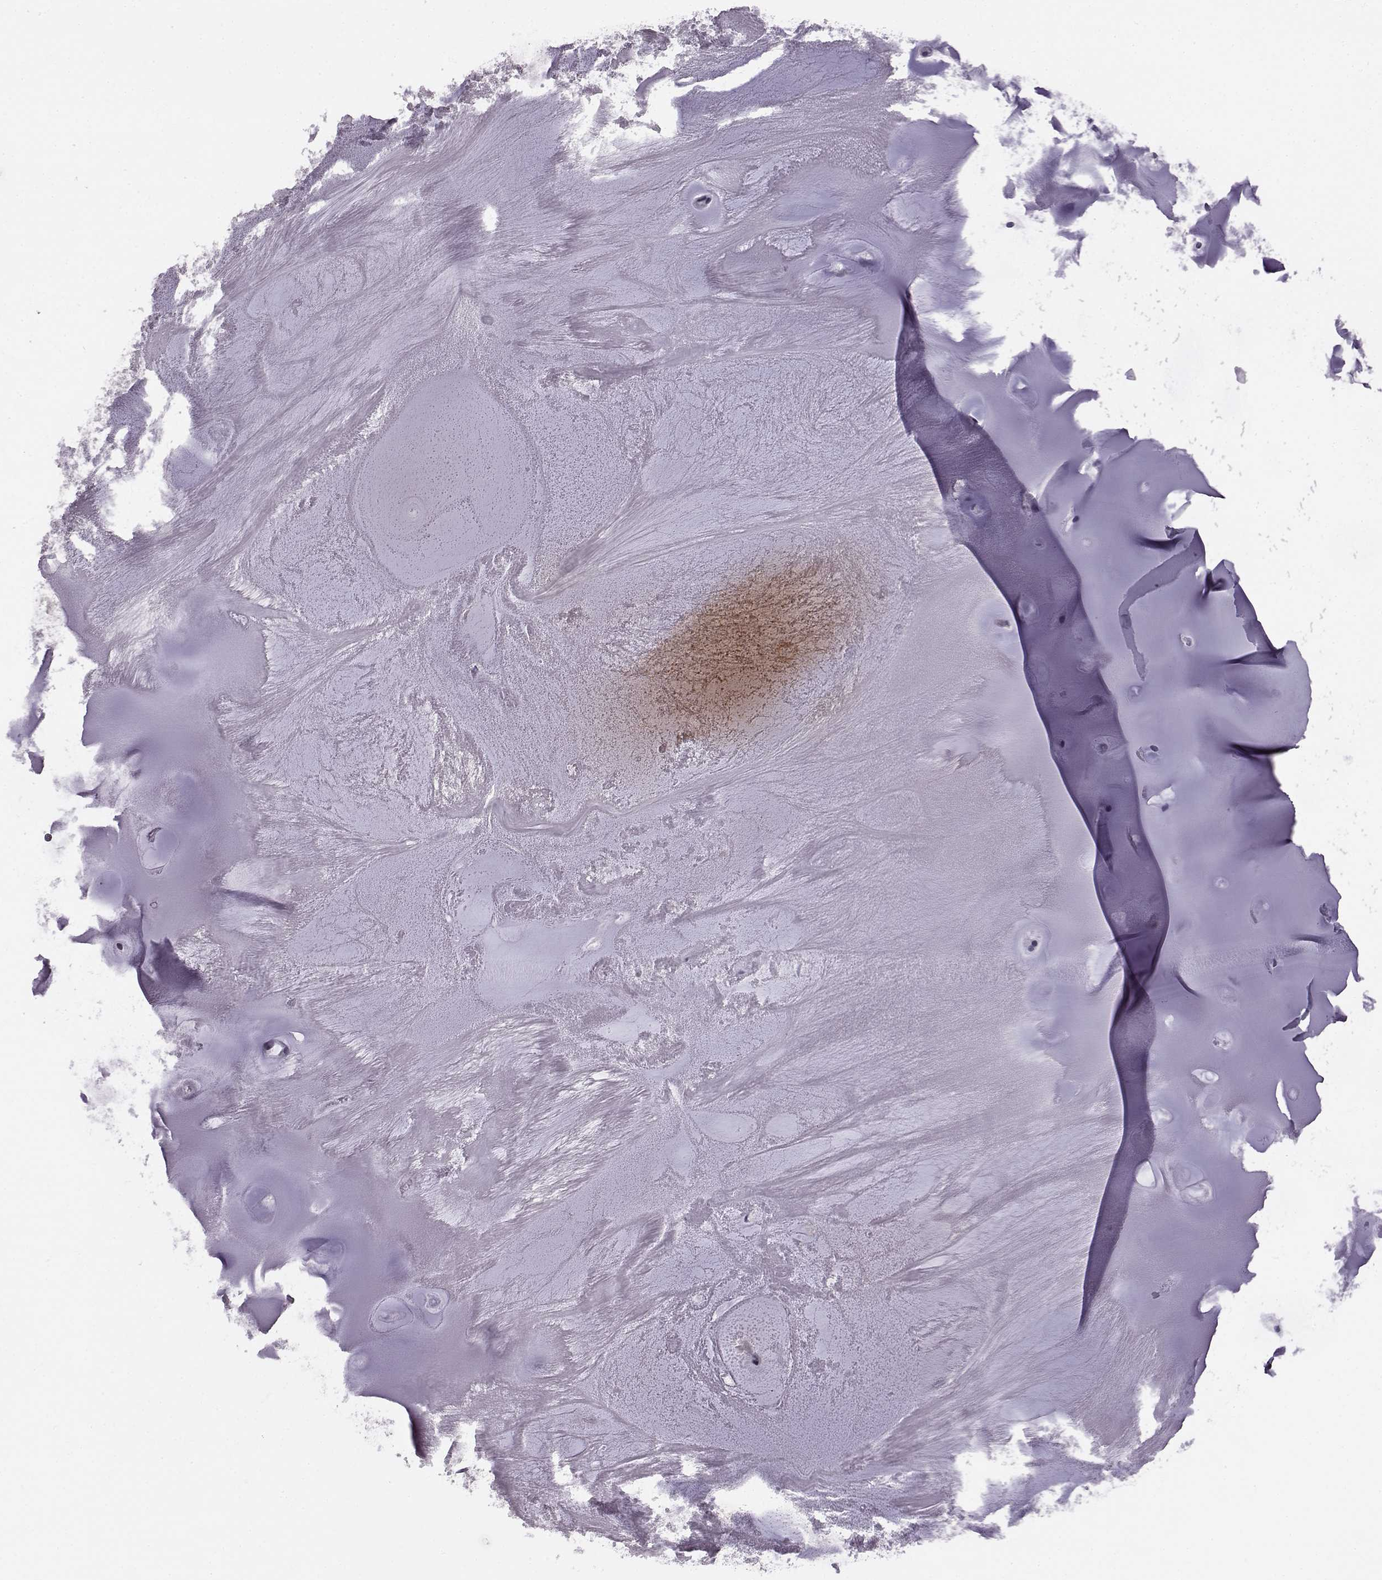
{"staining": {"intensity": "negative", "quantity": "none", "location": "none"}, "tissue": "adipose tissue", "cell_type": "Adipocytes", "image_type": "normal", "snomed": [{"axis": "morphology", "description": "Normal tissue, NOS"}, {"axis": "morphology", "description": "Squamous cell carcinoma, NOS"}, {"axis": "topography", "description": "Cartilage tissue"}, {"axis": "topography", "description": "Lung"}], "caption": "Adipose tissue stained for a protein using immunohistochemistry (IHC) shows no expression adipocytes.", "gene": "ADGRG2", "patient": {"sex": "male", "age": 66}}